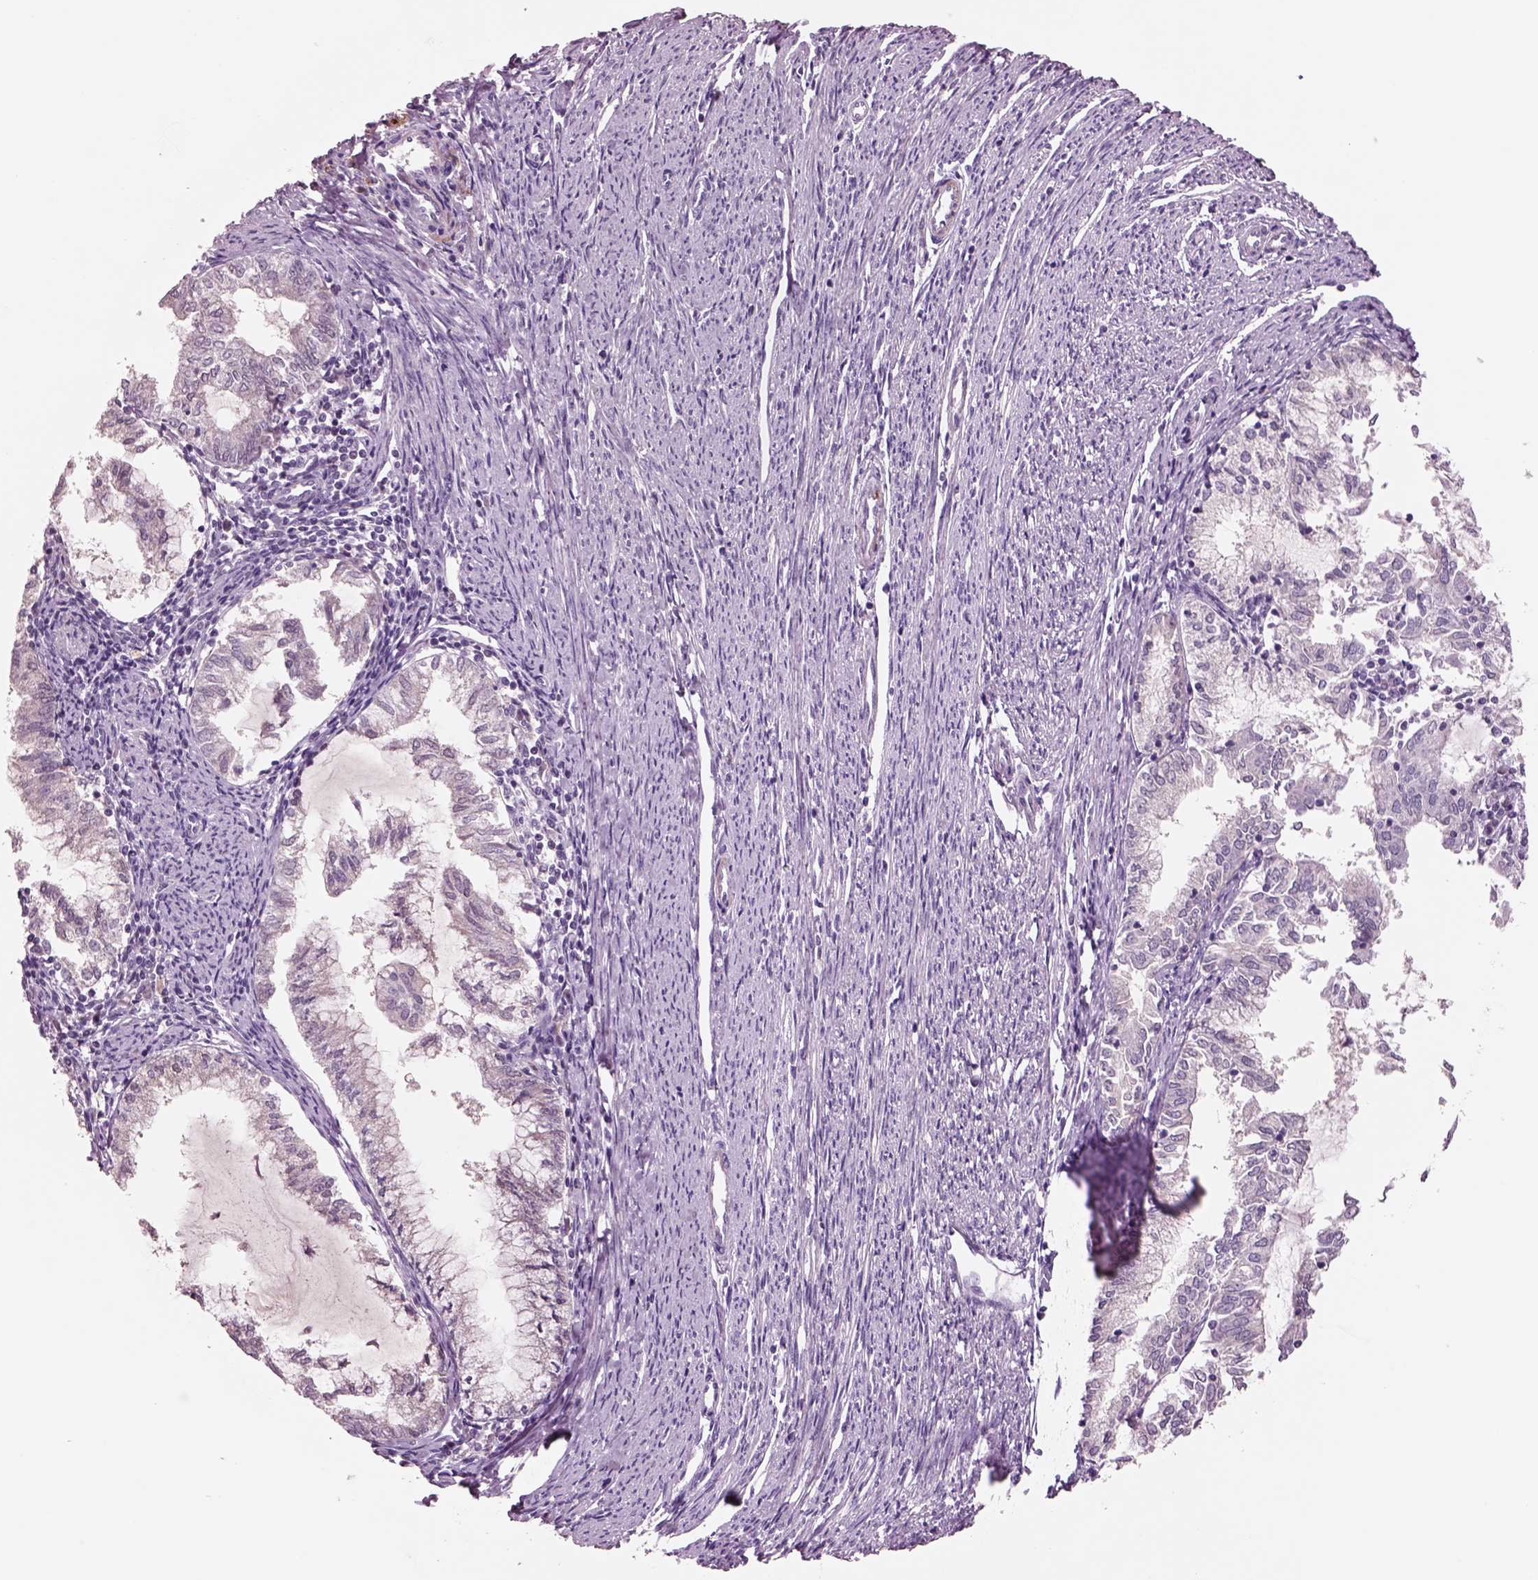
{"staining": {"intensity": "negative", "quantity": "none", "location": "none"}, "tissue": "endometrial cancer", "cell_type": "Tumor cells", "image_type": "cancer", "snomed": [{"axis": "morphology", "description": "Adenocarcinoma, NOS"}, {"axis": "topography", "description": "Endometrium"}], "caption": "A micrograph of adenocarcinoma (endometrial) stained for a protein reveals no brown staining in tumor cells.", "gene": "SEPHS1", "patient": {"sex": "female", "age": 79}}